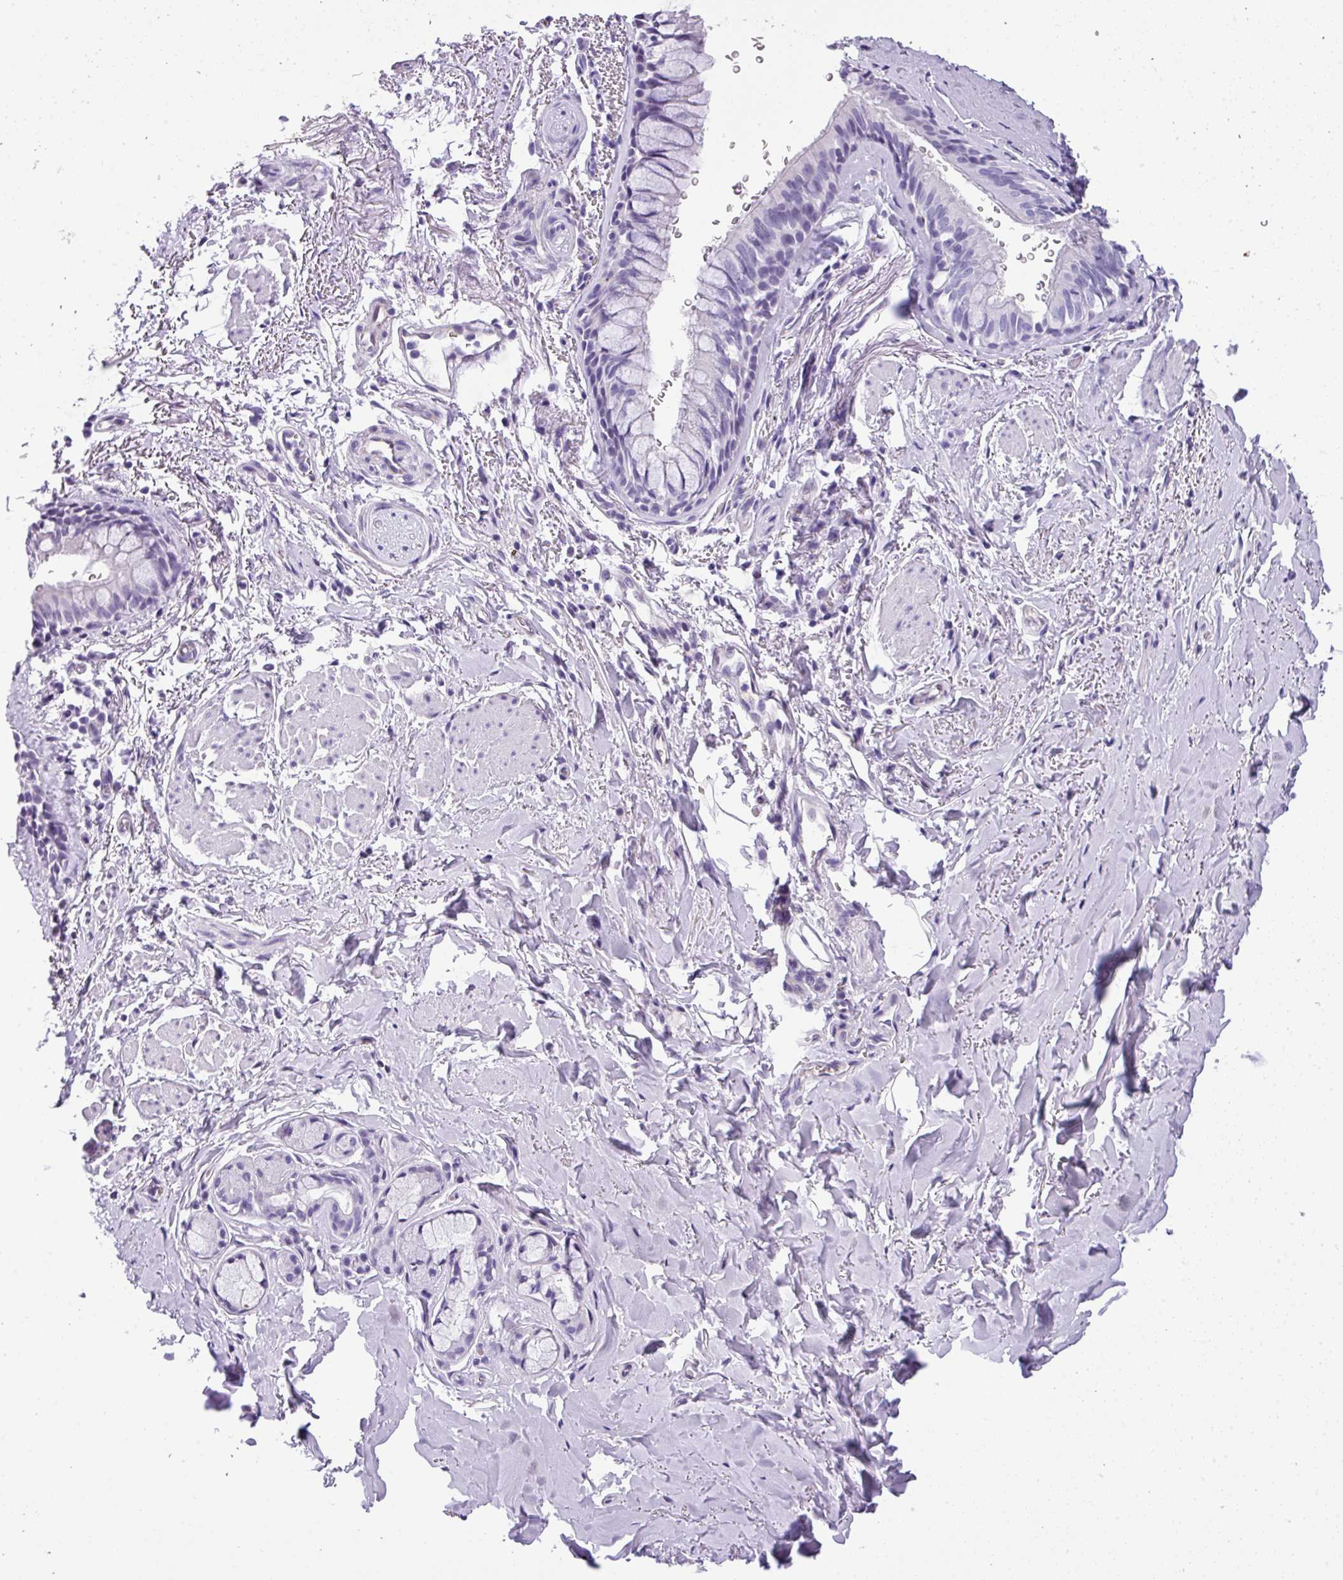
{"staining": {"intensity": "negative", "quantity": "none", "location": "none"}, "tissue": "bronchus", "cell_type": "Respiratory epithelial cells", "image_type": "normal", "snomed": [{"axis": "morphology", "description": "Normal tissue, NOS"}, {"axis": "topography", "description": "Bronchus"}], "caption": "Immunohistochemical staining of unremarkable bronchus exhibits no significant positivity in respiratory epithelial cells. Brightfield microscopy of IHC stained with DAB (brown) and hematoxylin (blue), captured at high magnification.", "gene": "MUC21", "patient": {"sex": "male", "age": 67}}